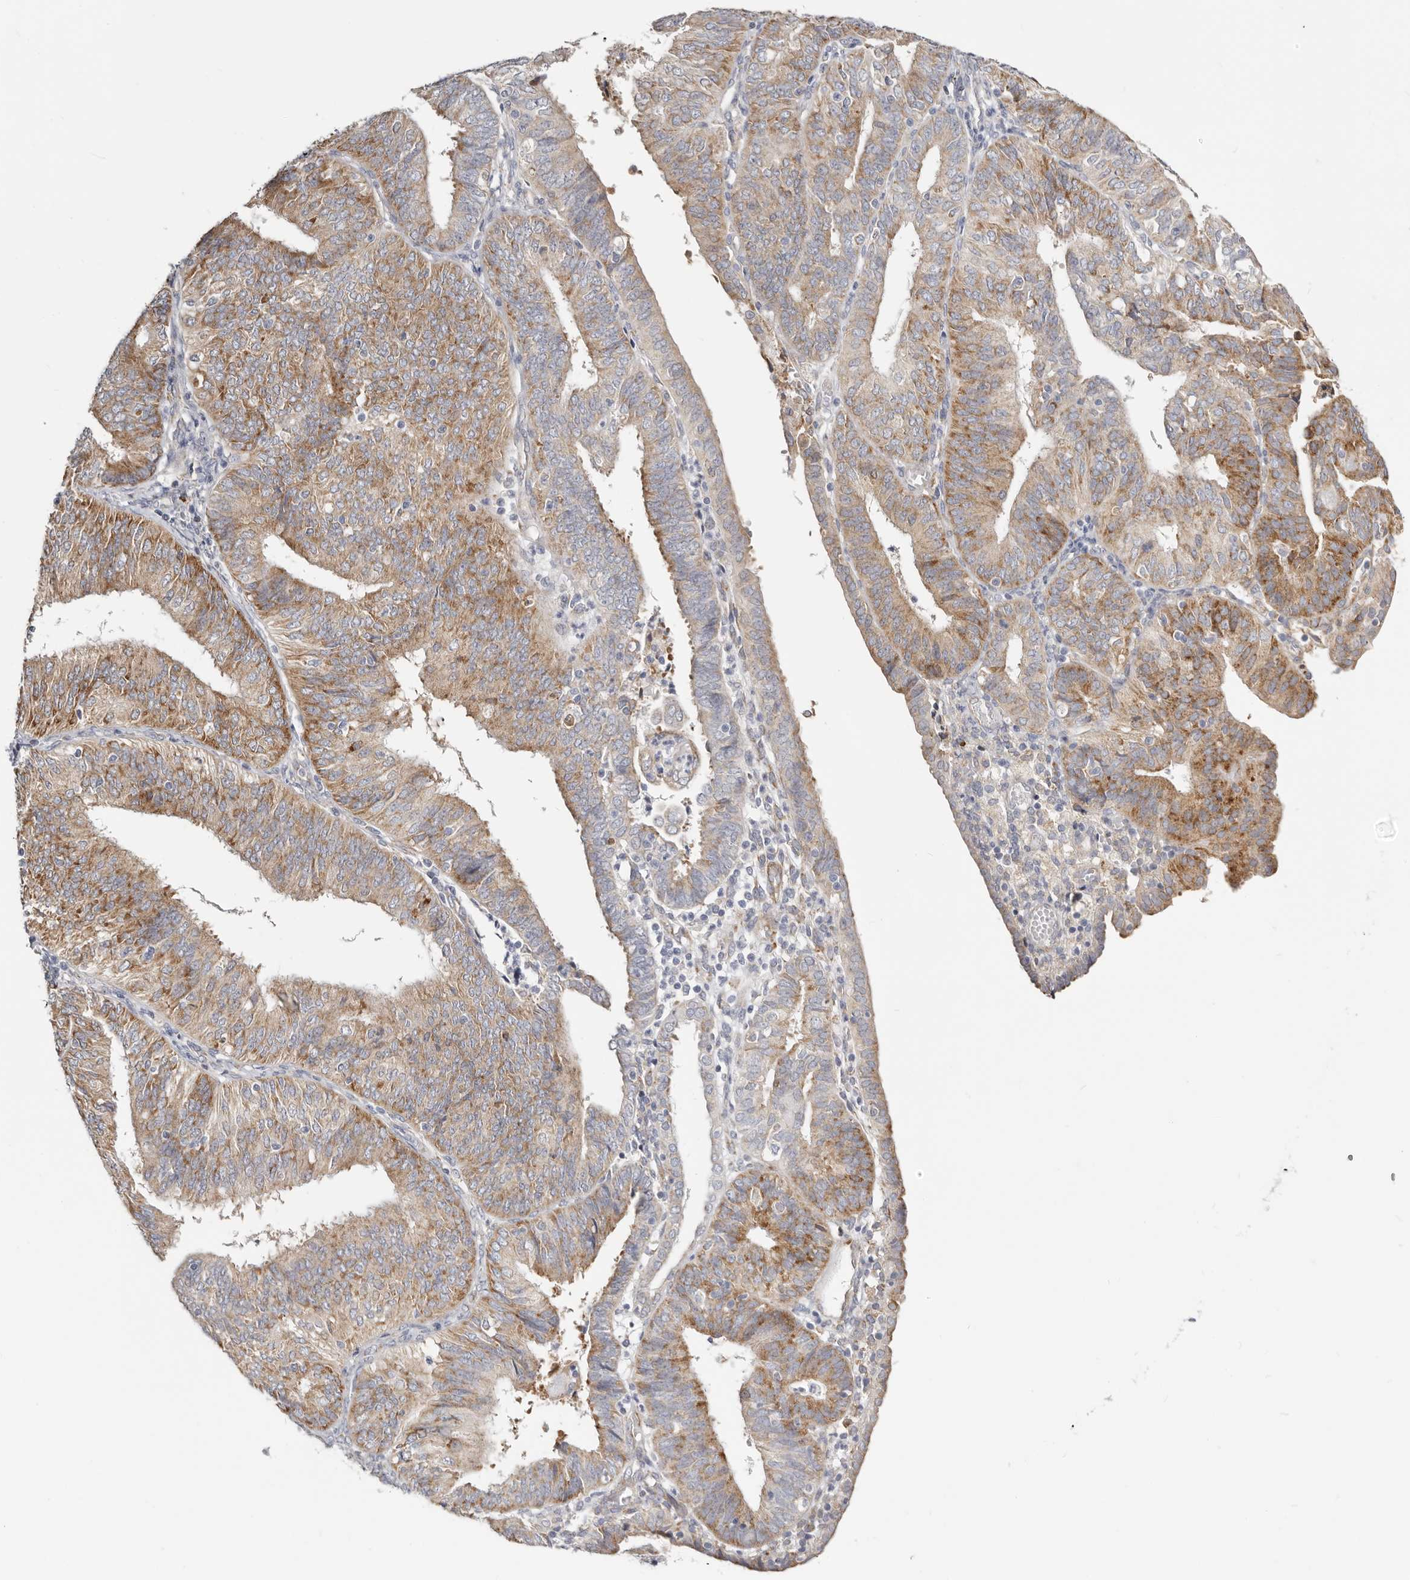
{"staining": {"intensity": "moderate", "quantity": ">75%", "location": "cytoplasmic/membranous"}, "tissue": "endometrial cancer", "cell_type": "Tumor cells", "image_type": "cancer", "snomed": [{"axis": "morphology", "description": "Adenocarcinoma, NOS"}, {"axis": "topography", "description": "Endometrium"}], "caption": "The photomicrograph exhibits staining of endometrial adenocarcinoma, revealing moderate cytoplasmic/membranous protein positivity (brown color) within tumor cells. (IHC, brightfield microscopy, high magnification).", "gene": "IL32", "patient": {"sex": "female", "age": 58}}